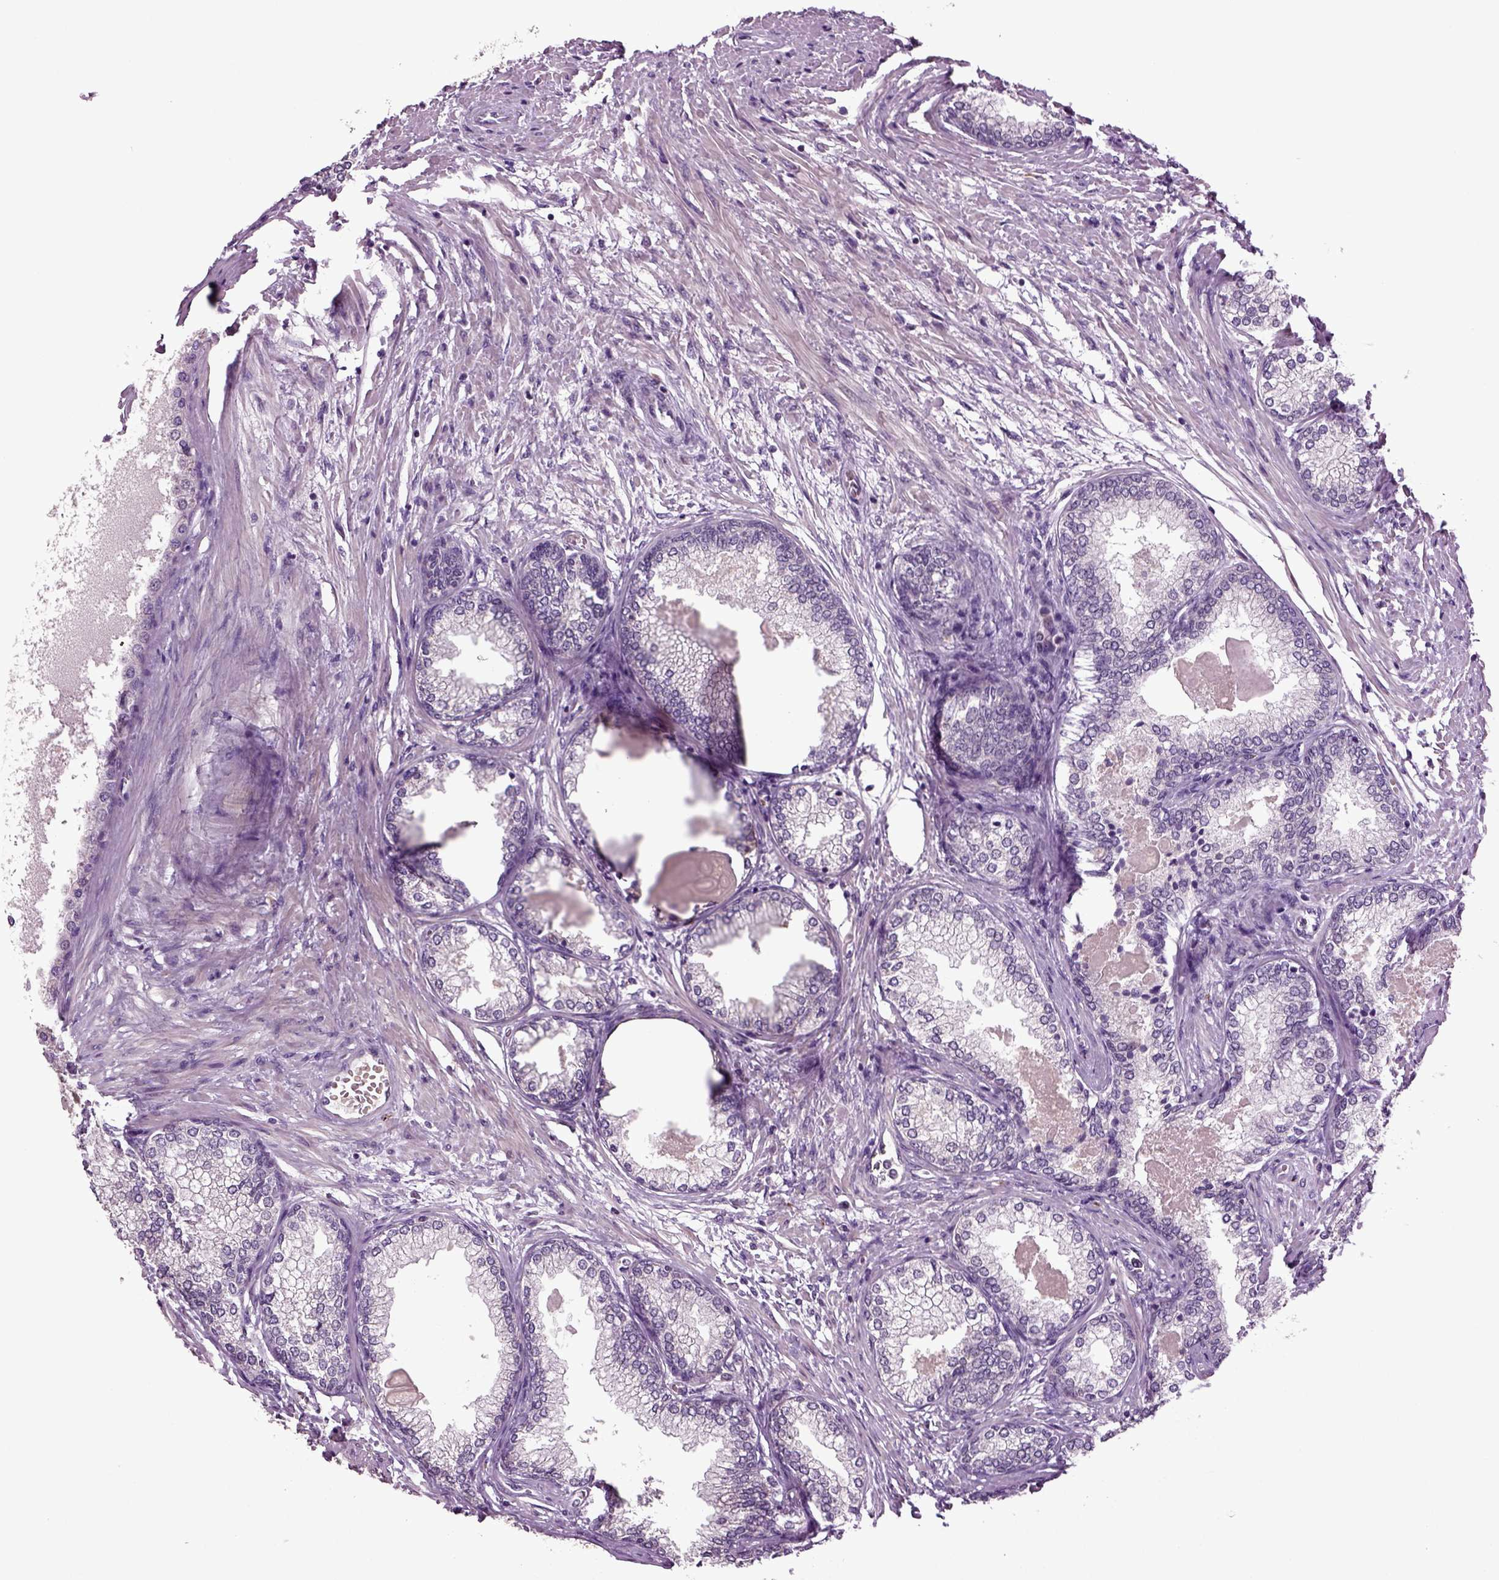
{"staining": {"intensity": "negative", "quantity": "none", "location": "none"}, "tissue": "prostate", "cell_type": "Glandular cells", "image_type": "normal", "snomed": [{"axis": "morphology", "description": "Normal tissue, NOS"}, {"axis": "topography", "description": "Prostate"}], "caption": "High power microscopy photomicrograph of an IHC photomicrograph of unremarkable prostate, revealing no significant positivity in glandular cells.", "gene": "SLC17A6", "patient": {"sex": "male", "age": 72}}